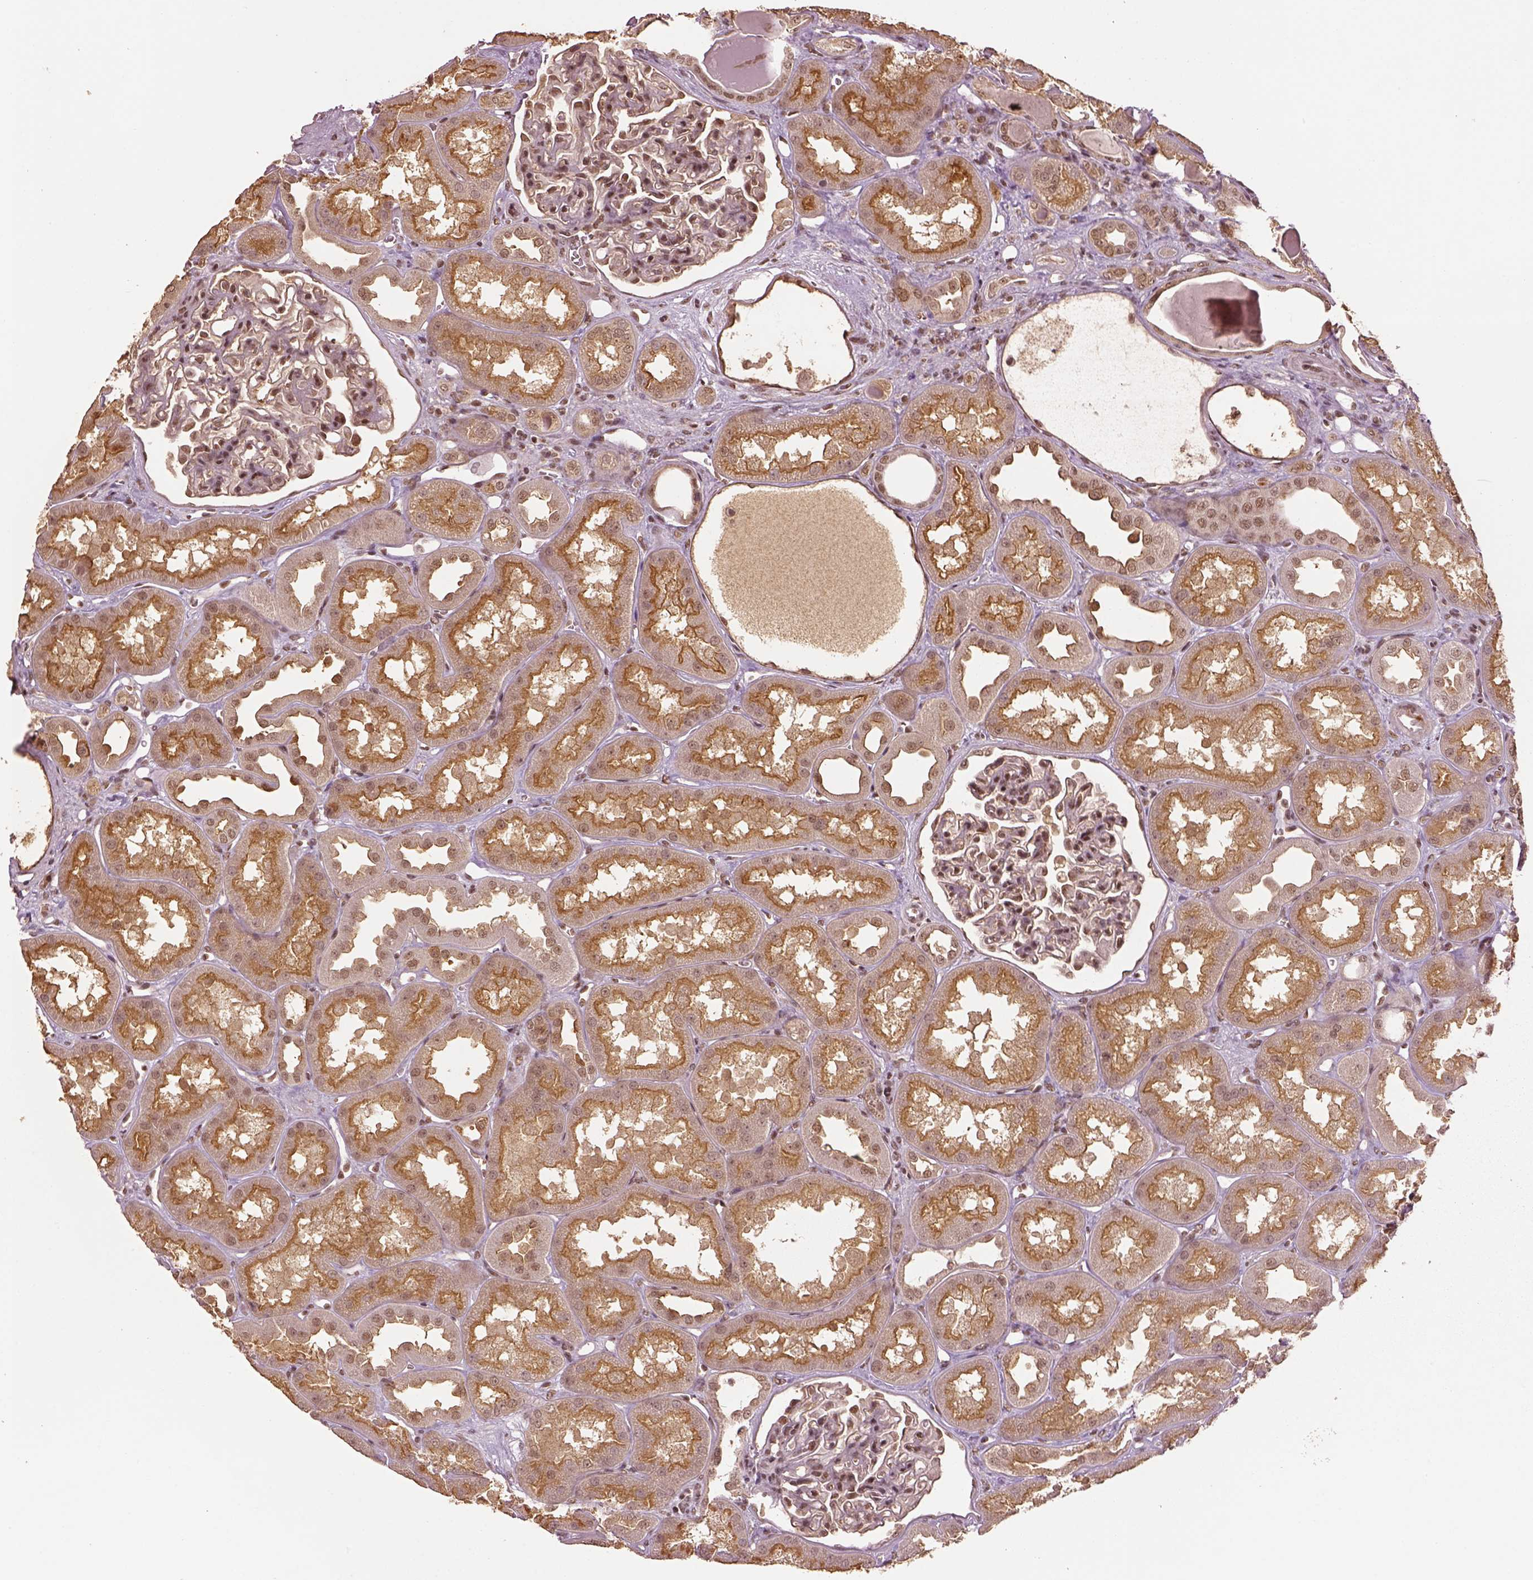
{"staining": {"intensity": "moderate", "quantity": ">75%", "location": "nuclear"}, "tissue": "kidney", "cell_type": "Cells in glomeruli", "image_type": "normal", "snomed": [{"axis": "morphology", "description": "Normal tissue, NOS"}, {"axis": "topography", "description": "Kidney"}], "caption": "Immunohistochemistry (IHC) (DAB (3,3'-diaminobenzidine)) staining of normal human kidney reveals moderate nuclear protein staining in about >75% of cells in glomeruli.", "gene": "BRD9", "patient": {"sex": "male", "age": 61}}